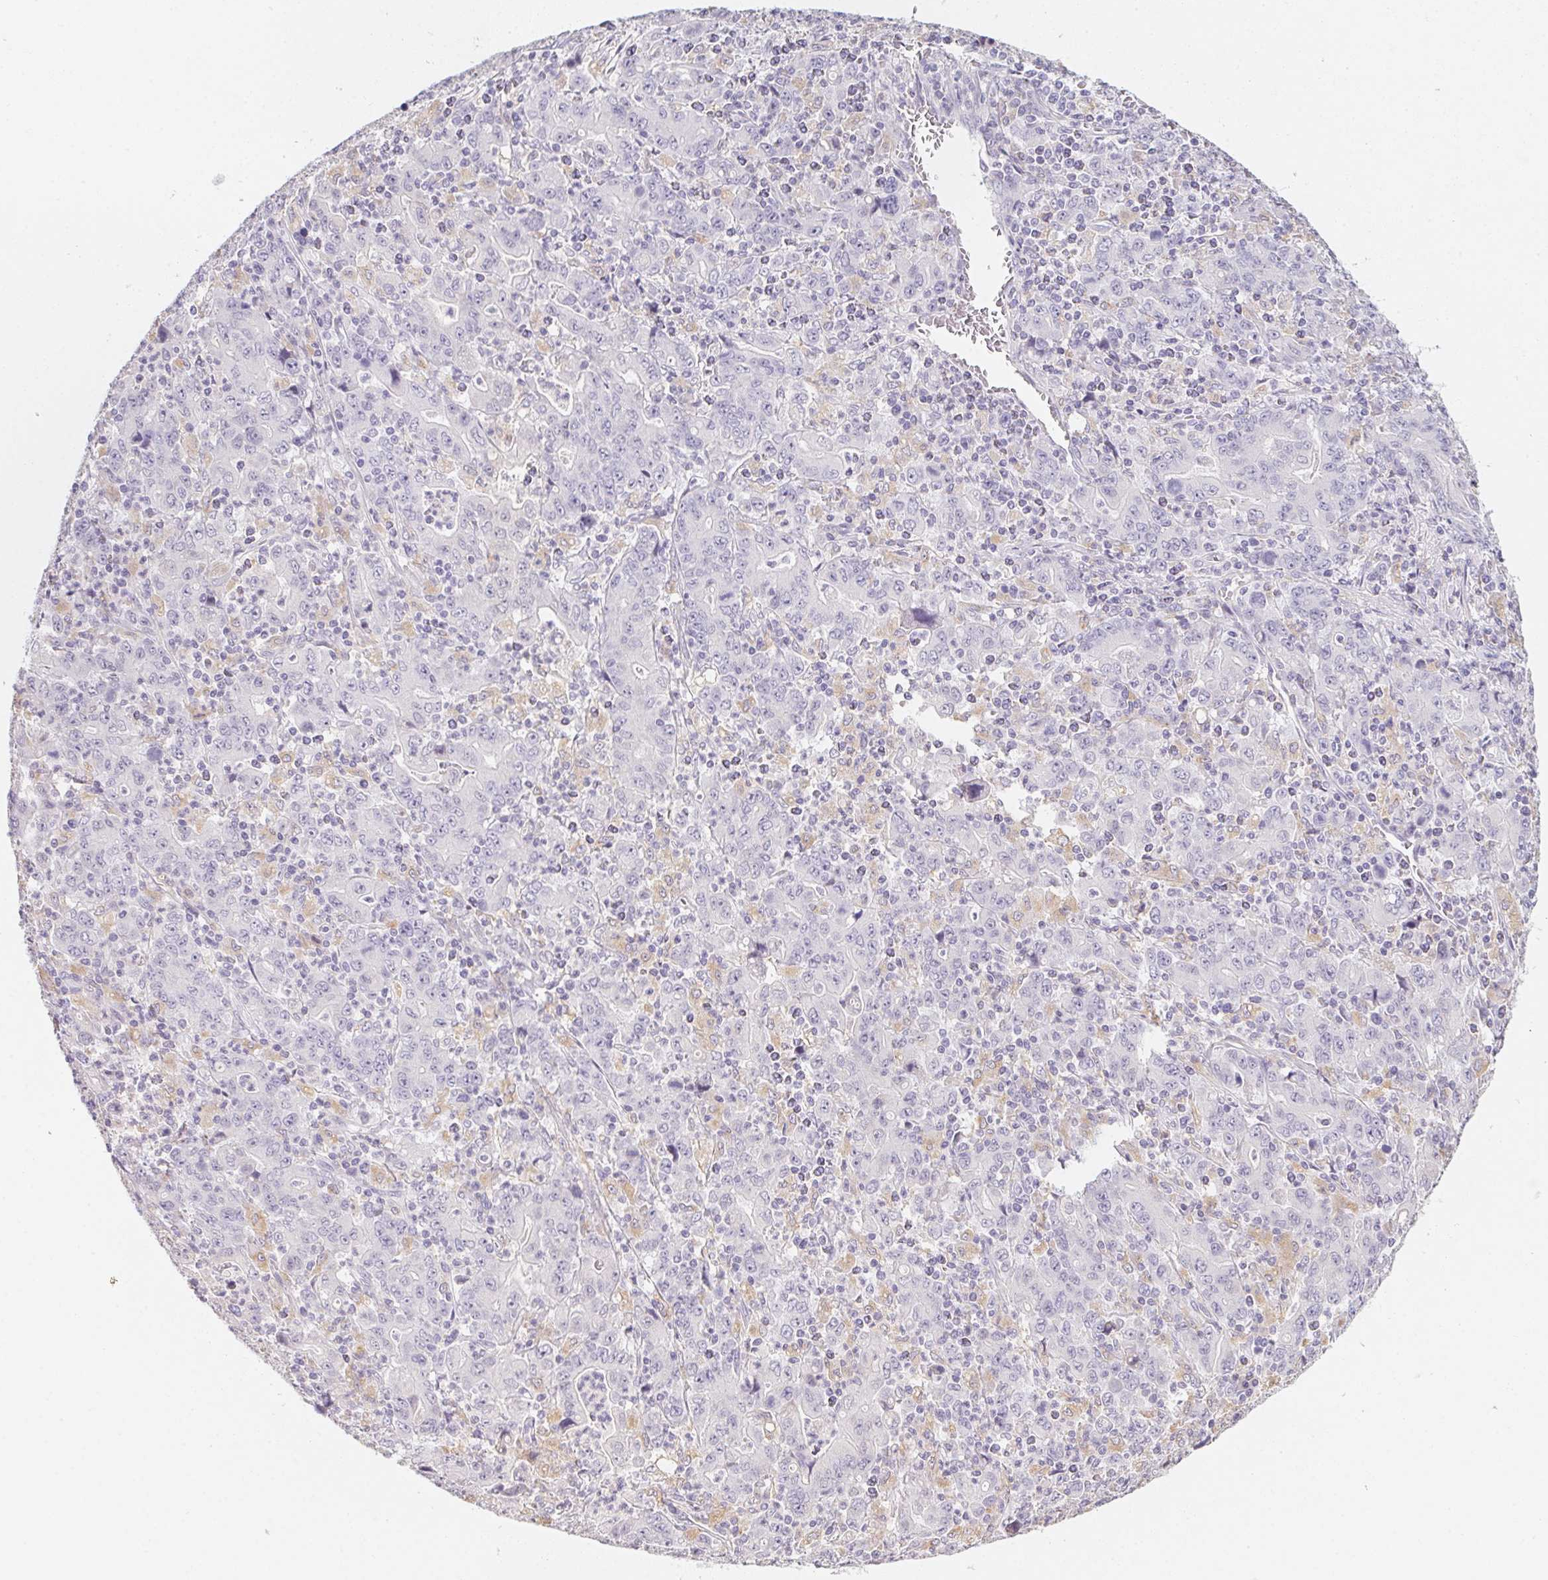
{"staining": {"intensity": "negative", "quantity": "none", "location": "none"}, "tissue": "stomach cancer", "cell_type": "Tumor cells", "image_type": "cancer", "snomed": [{"axis": "morphology", "description": "Adenocarcinoma, NOS"}, {"axis": "topography", "description": "Stomach, upper"}], "caption": "Image shows no significant protein staining in tumor cells of stomach adenocarcinoma.", "gene": "SLC6A18", "patient": {"sex": "male", "age": 69}}